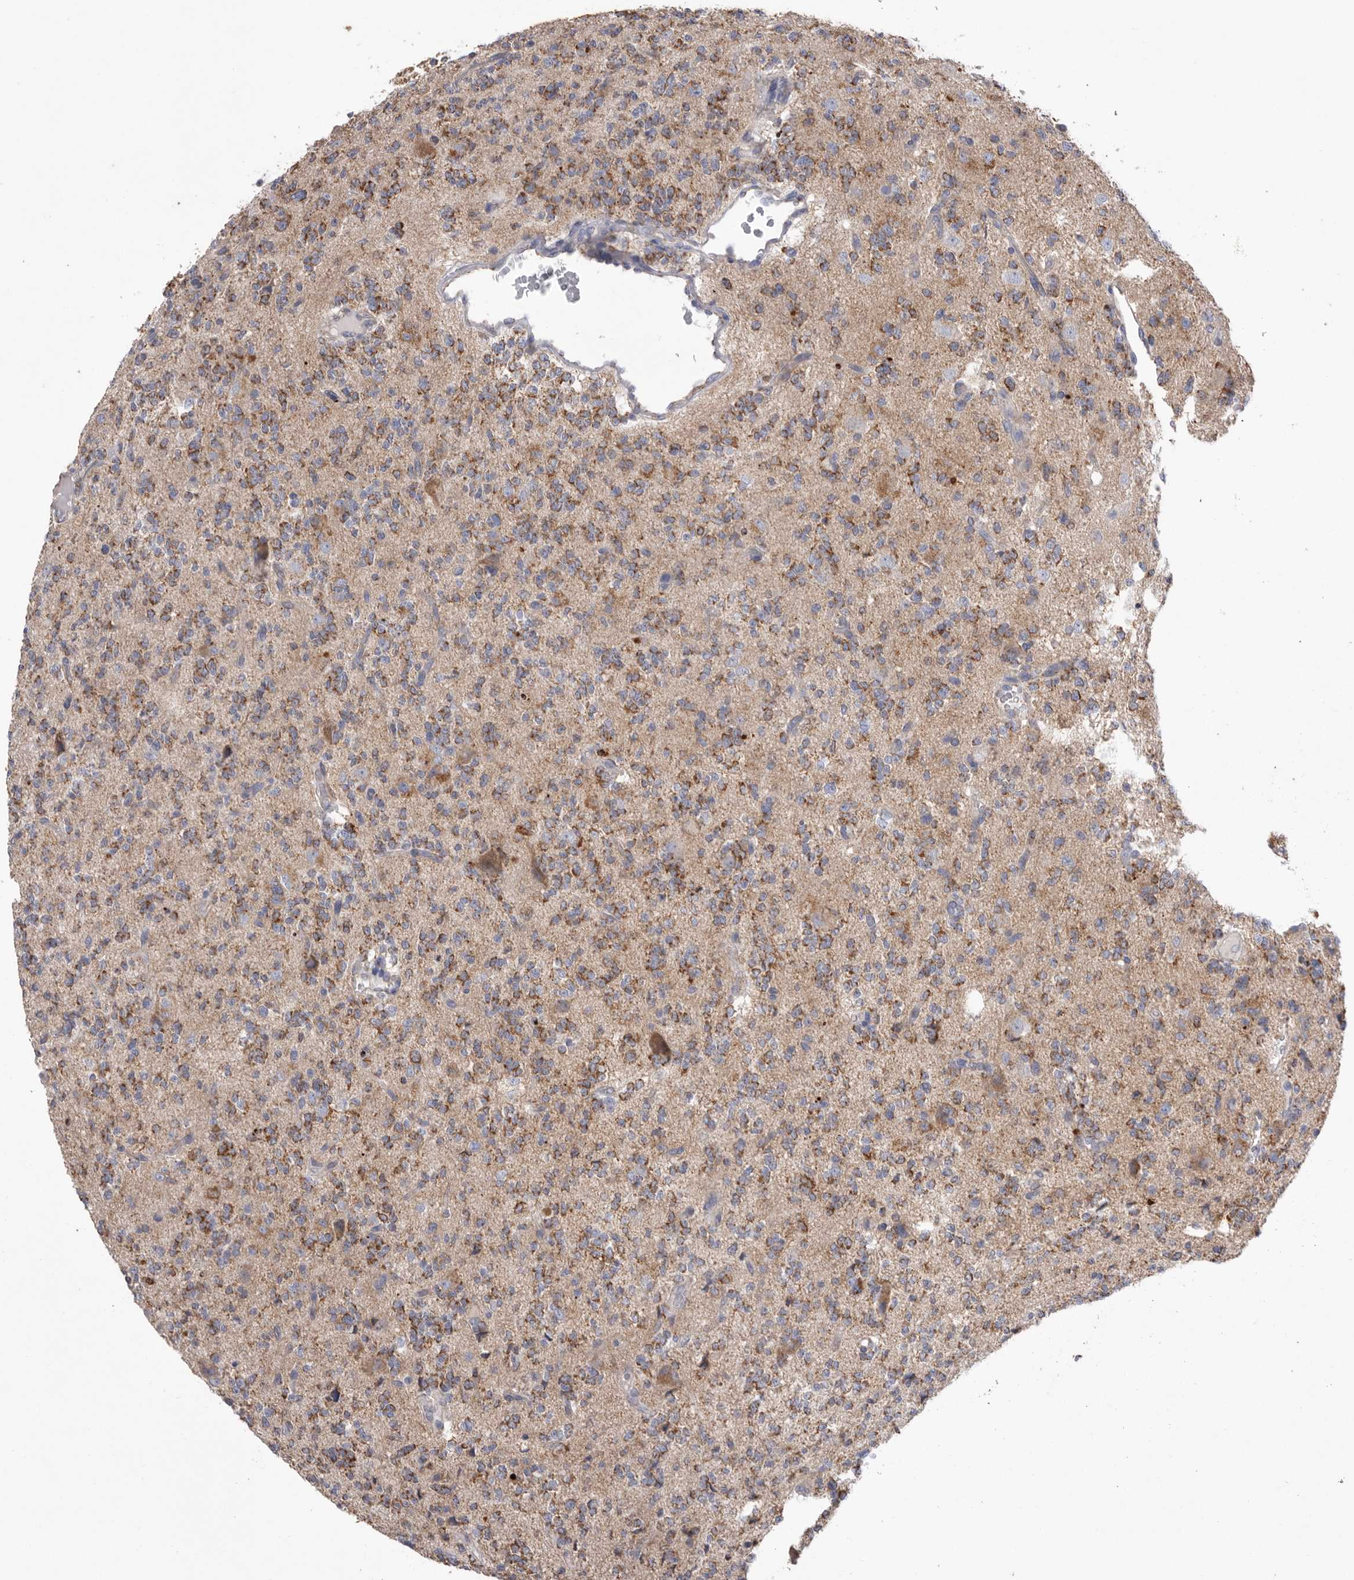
{"staining": {"intensity": "moderate", "quantity": ">75%", "location": "cytoplasmic/membranous"}, "tissue": "glioma", "cell_type": "Tumor cells", "image_type": "cancer", "snomed": [{"axis": "morphology", "description": "Glioma, malignant, High grade"}, {"axis": "topography", "description": "Brain"}], "caption": "Moderate cytoplasmic/membranous expression for a protein is appreciated in about >75% of tumor cells of malignant high-grade glioma using immunohistochemistry.", "gene": "VDAC3", "patient": {"sex": "female", "age": 62}}